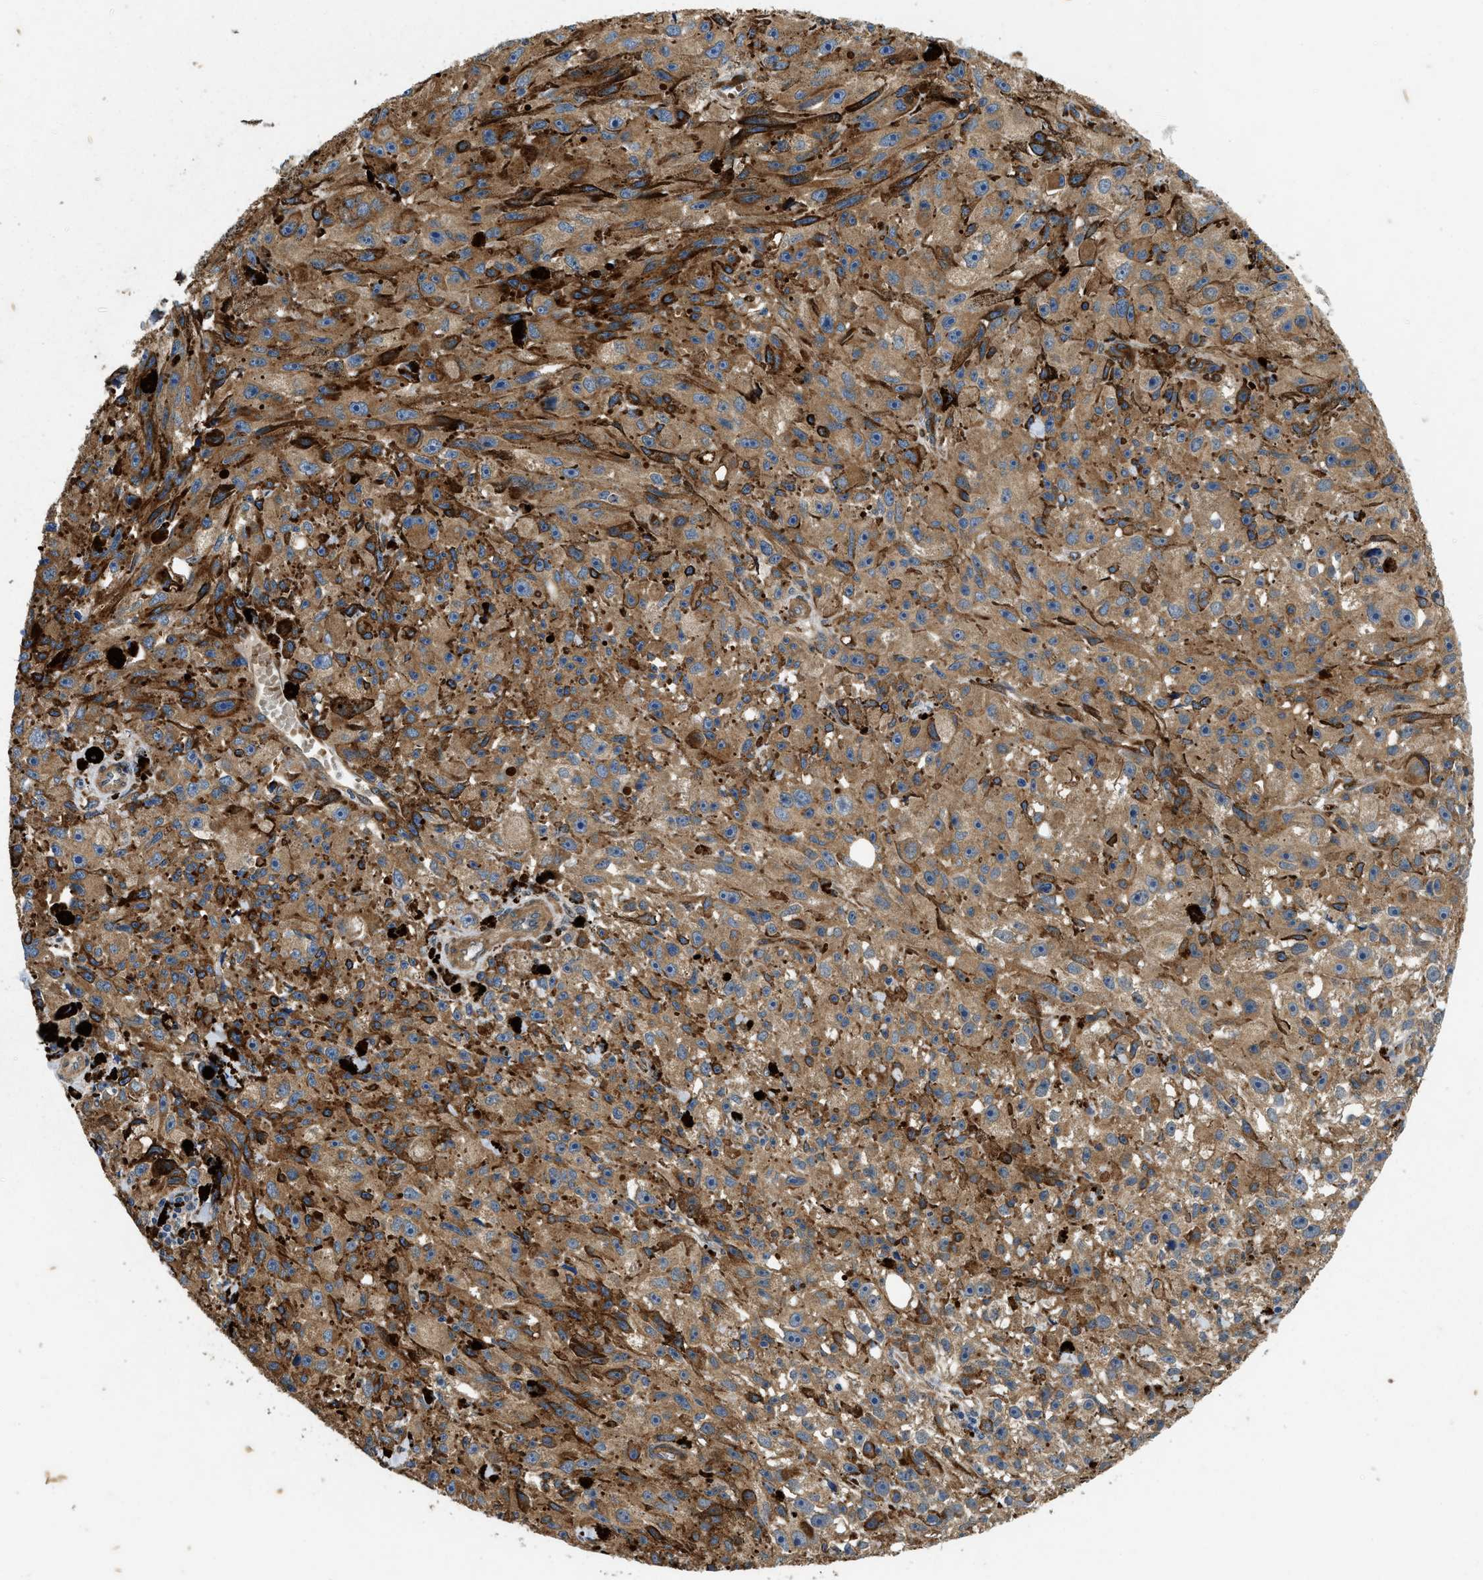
{"staining": {"intensity": "moderate", "quantity": ">75%", "location": "cytoplasmic/membranous"}, "tissue": "melanoma", "cell_type": "Tumor cells", "image_type": "cancer", "snomed": [{"axis": "morphology", "description": "Malignant melanoma, NOS"}, {"axis": "topography", "description": "Skin"}], "caption": "Tumor cells exhibit medium levels of moderate cytoplasmic/membranous staining in approximately >75% of cells in malignant melanoma. Using DAB (3,3'-diaminobenzidine) (brown) and hematoxylin (blue) stains, captured at high magnification using brightfield microscopy.", "gene": "RAPH1", "patient": {"sex": "female", "age": 104}}